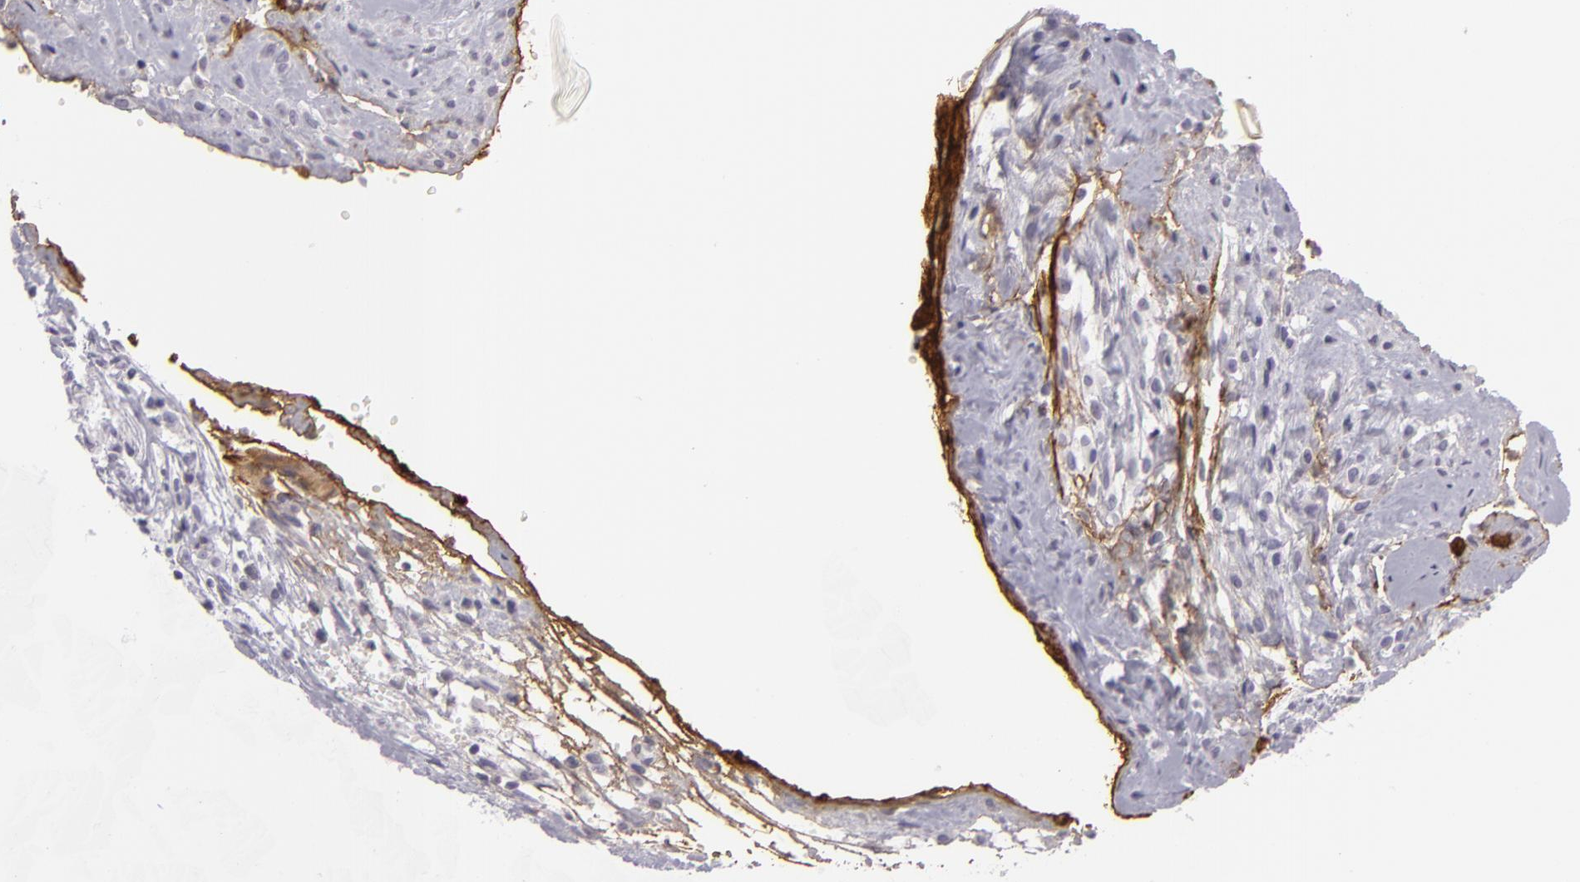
{"staining": {"intensity": "negative", "quantity": "none", "location": "none"}, "tissue": "ovary", "cell_type": "Follicle cells", "image_type": "normal", "snomed": [{"axis": "morphology", "description": "Normal tissue, NOS"}, {"axis": "topography", "description": "Ovary"}], "caption": "Immunohistochemistry image of benign ovary: human ovary stained with DAB displays no significant protein staining in follicle cells. Nuclei are stained in blue.", "gene": "CTNNB1", "patient": {"sex": "female", "age": 32}}